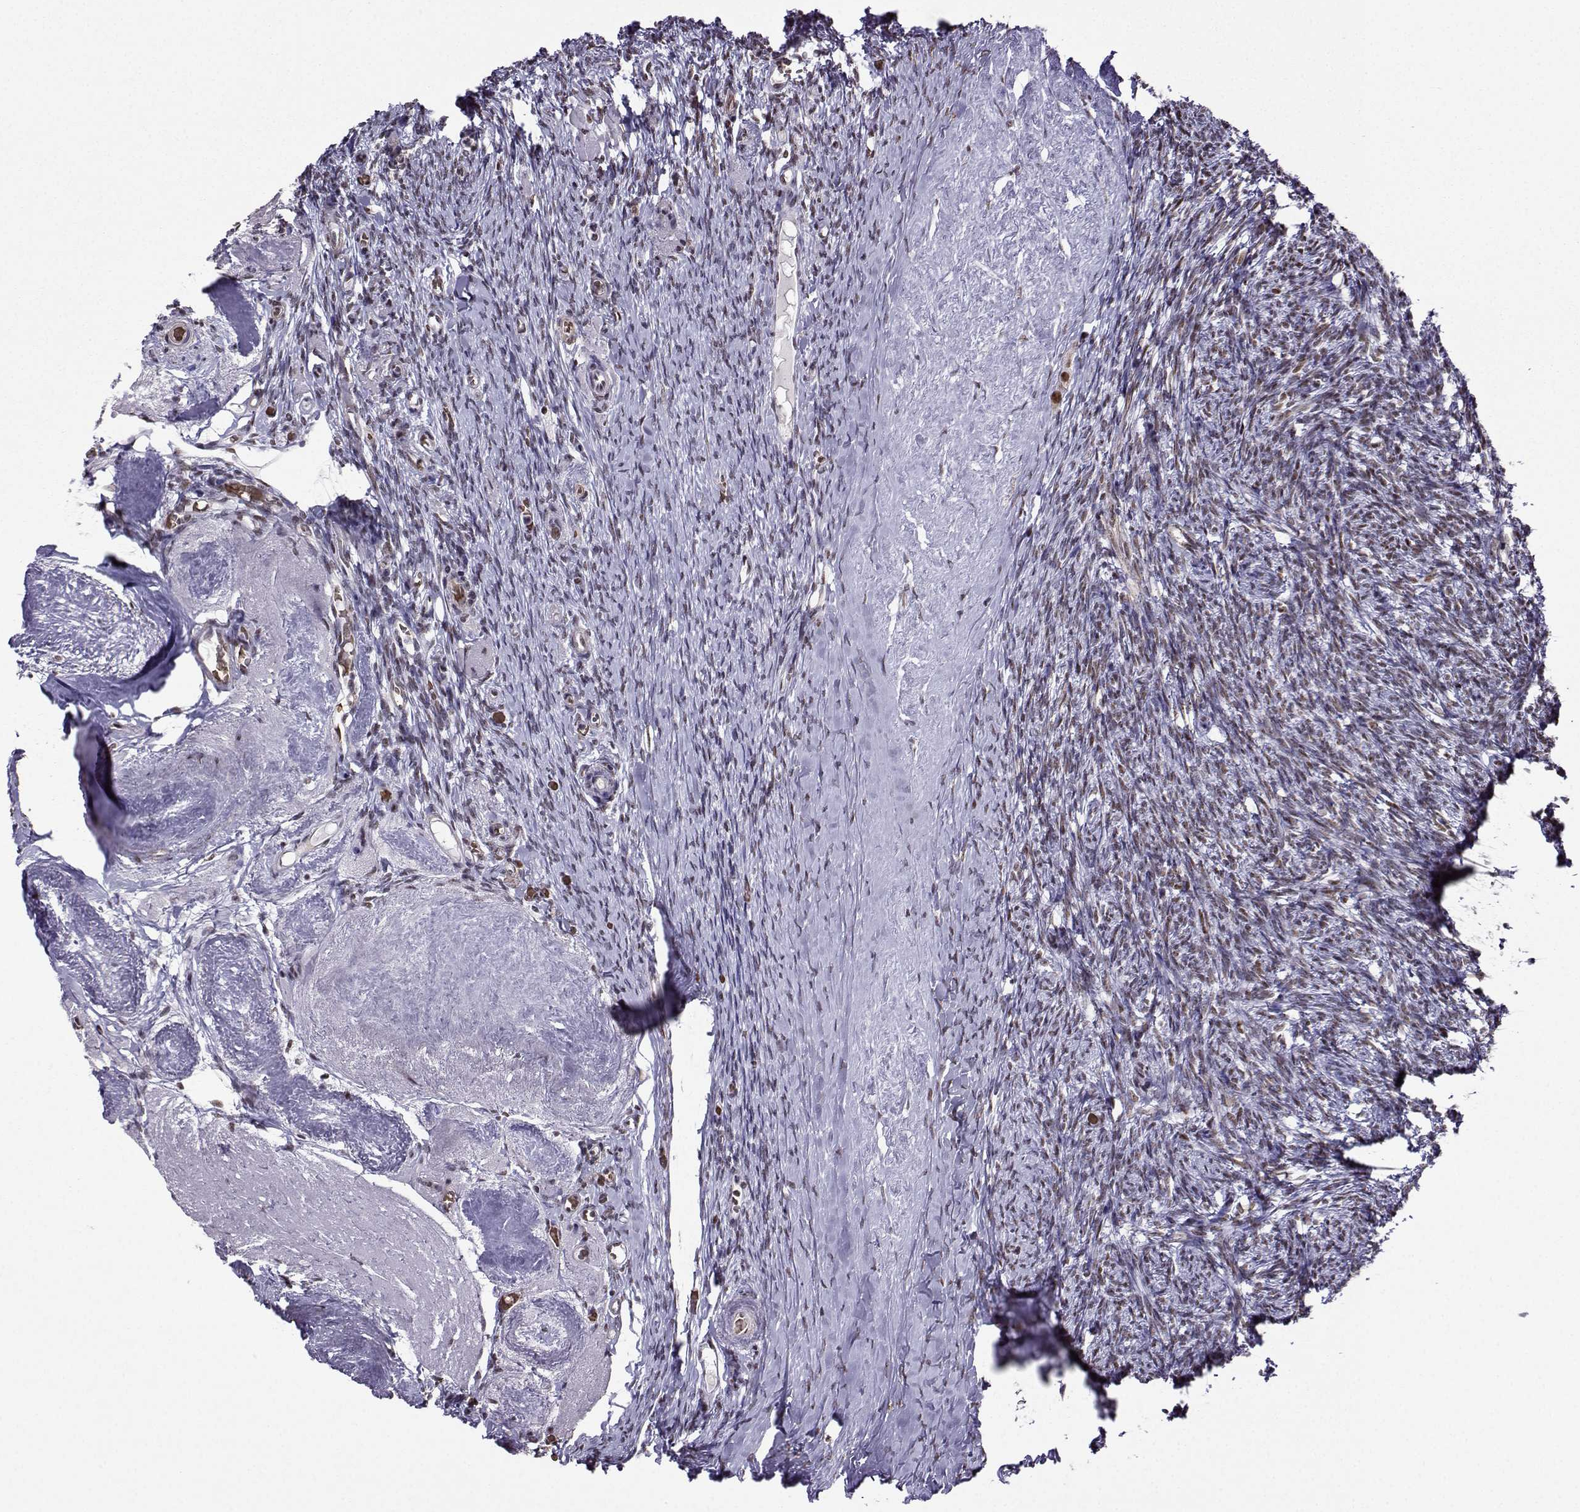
{"staining": {"intensity": "weak", "quantity": ">75%", "location": "nuclear"}, "tissue": "ovary", "cell_type": "Follicle cells", "image_type": "normal", "snomed": [{"axis": "morphology", "description": "Normal tissue, NOS"}, {"axis": "topography", "description": "Ovary"}], "caption": "Follicle cells reveal low levels of weak nuclear positivity in about >75% of cells in benign ovary.", "gene": "CCNK", "patient": {"sex": "female", "age": 72}}